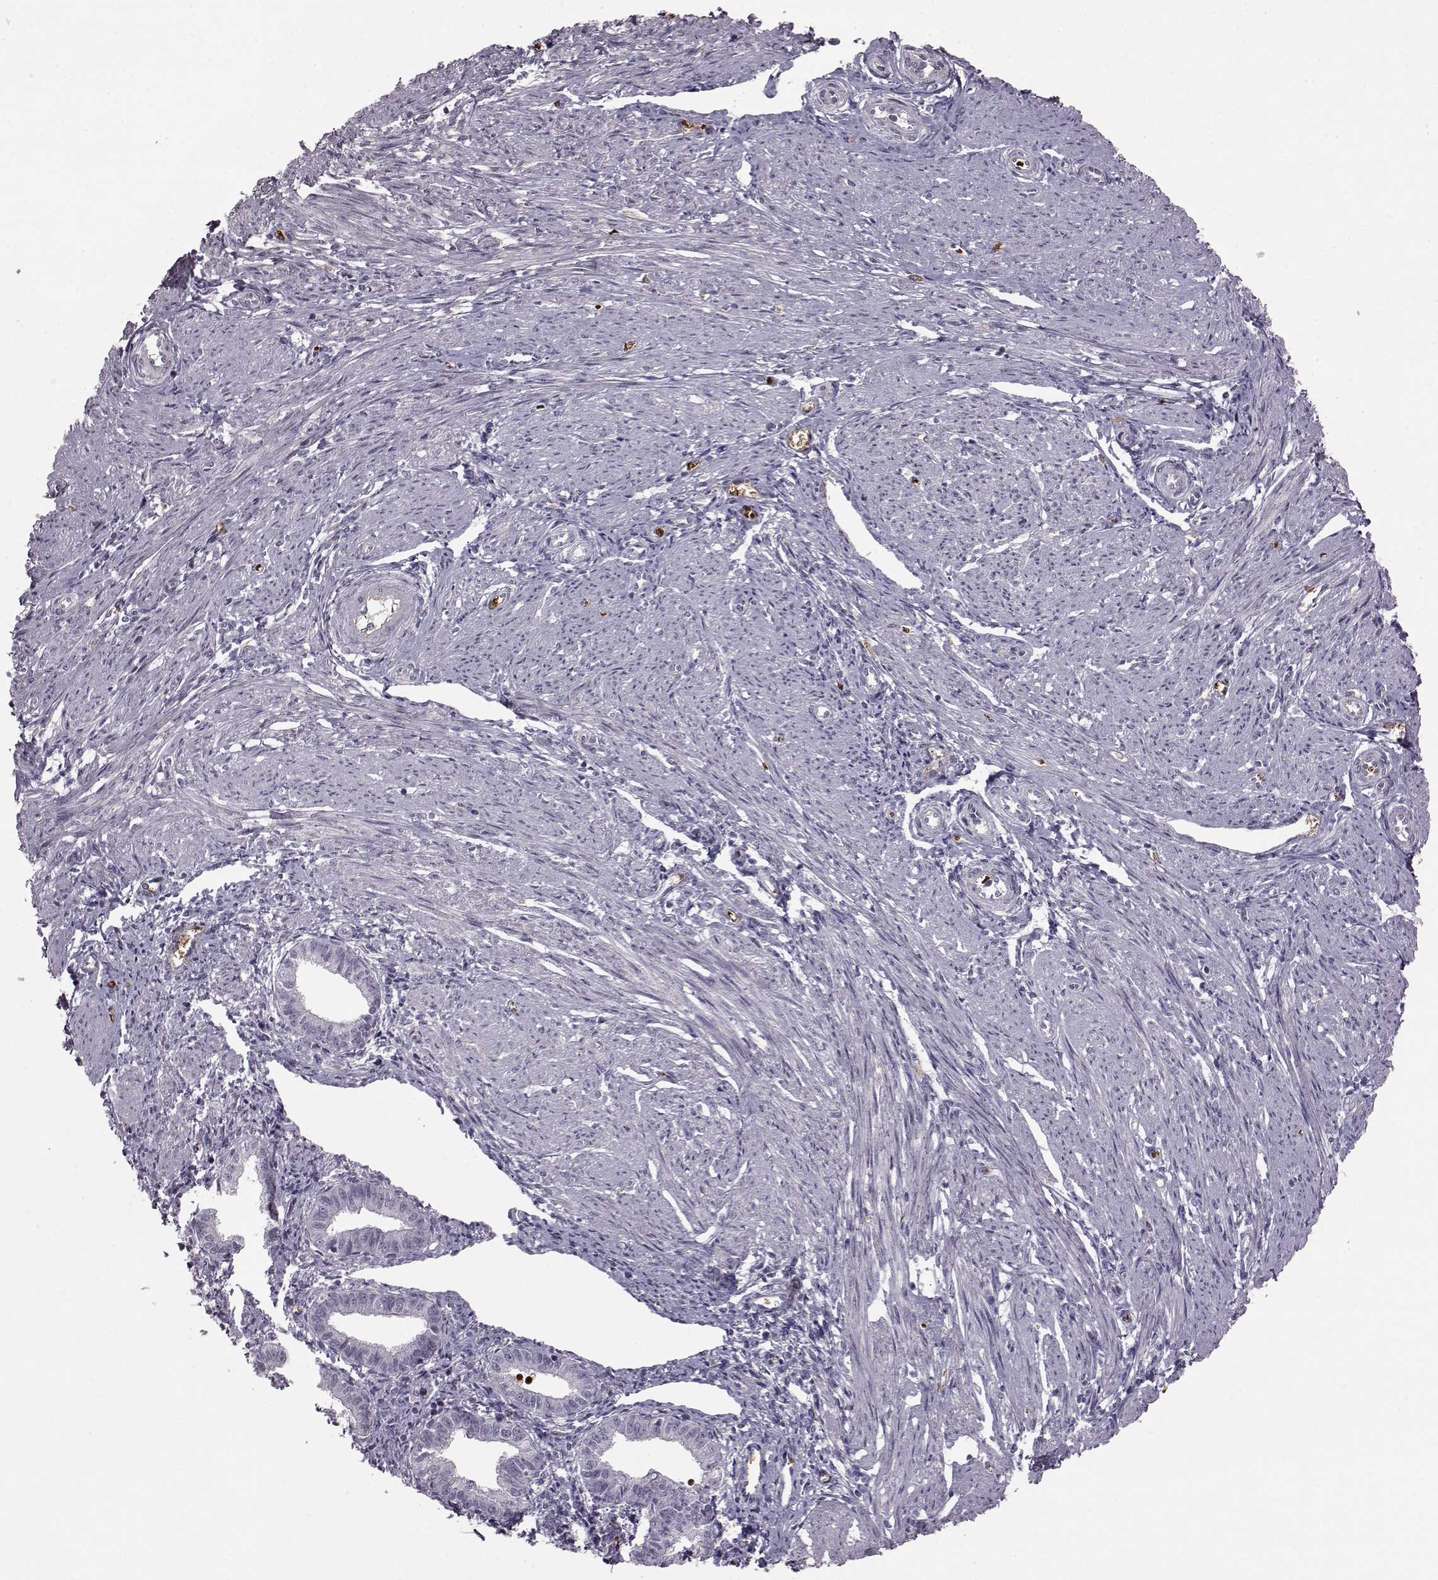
{"staining": {"intensity": "negative", "quantity": "none", "location": "none"}, "tissue": "endometrium", "cell_type": "Cells in endometrial stroma", "image_type": "normal", "snomed": [{"axis": "morphology", "description": "Normal tissue, NOS"}, {"axis": "topography", "description": "Endometrium"}], "caption": "The photomicrograph shows no significant expression in cells in endometrial stroma of endometrium.", "gene": "PROP1", "patient": {"sex": "female", "age": 37}}